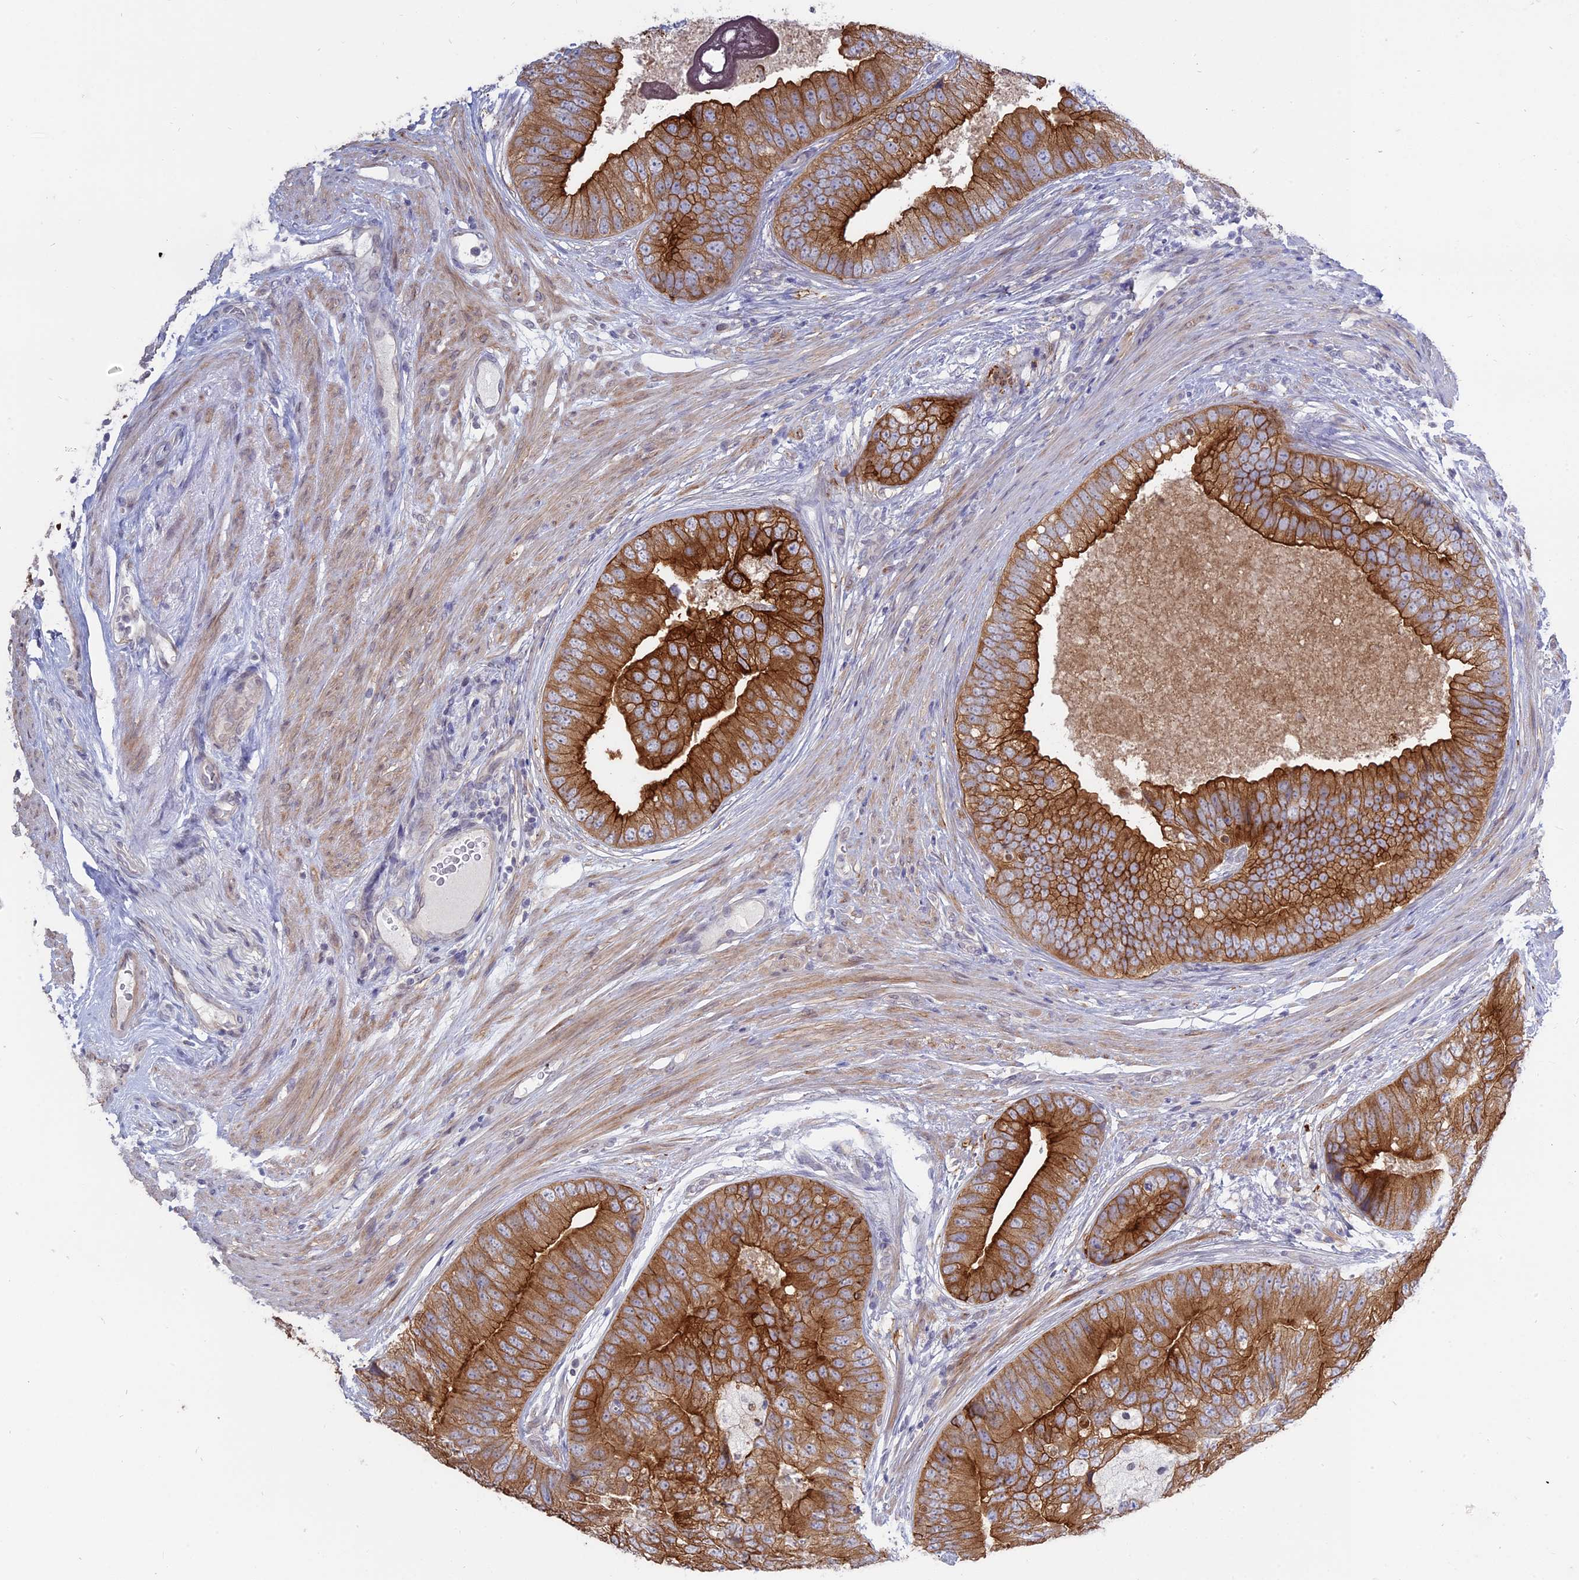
{"staining": {"intensity": "moderate", "quantity": ">75%", "location": "cytoplasmic/membranous"}, "tissue": "prostate cancer", "cell_type": "Tumor cells", "image_type": "cancer", "snomed": [{"axis": "morphology", "description": "Adenocarcinoma, High grade"}, {"axis": "topography", "description": "Prostate"}], "caption": "A medium amount of moderate cytoplasmic/membranous positivity is present in approximately >75% of tumor cells in prostate cancer (adenocarcinoma (high-grade)) tissue.", "gene": "MYO5B", "patient": {"sex": "male", "age": 70}}